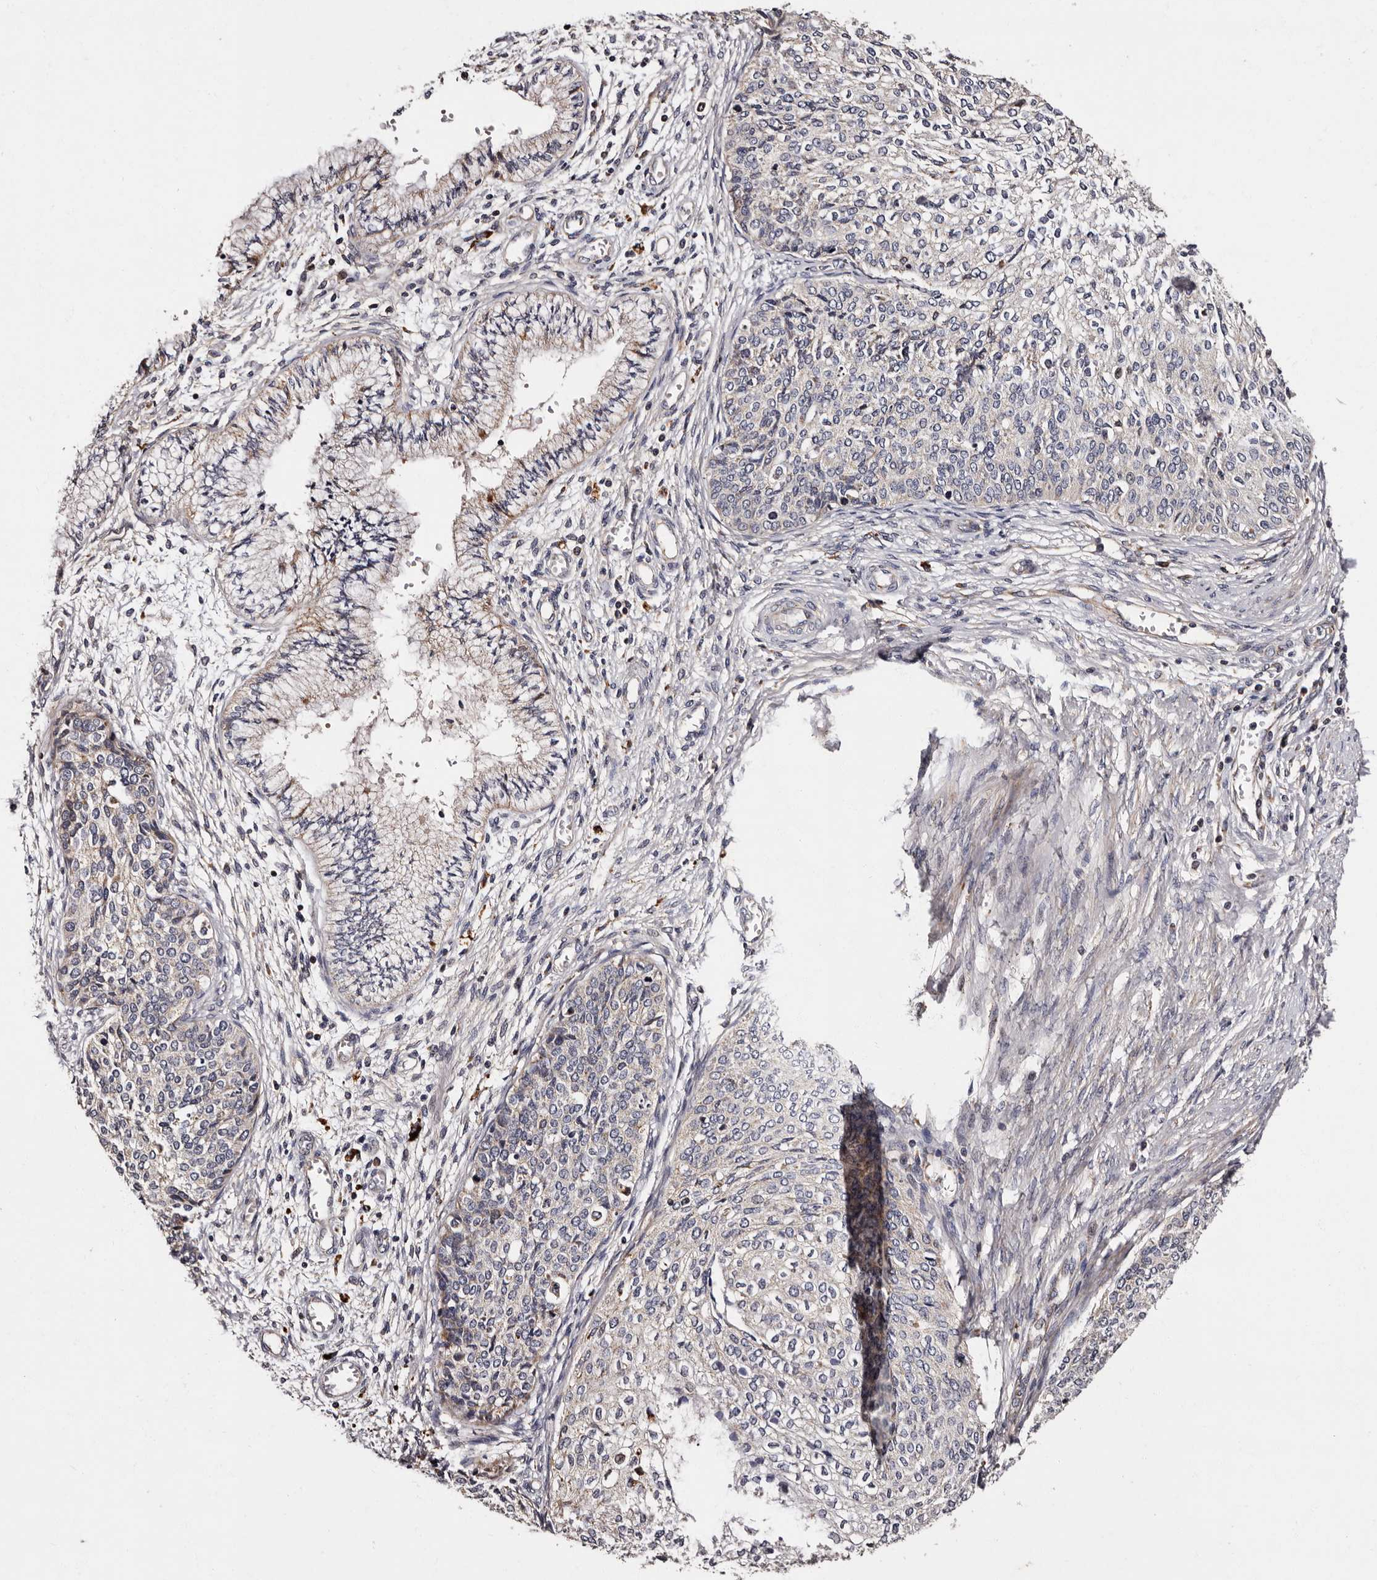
{"staining": {"intensity": "negative", "quantity": "none", "location": "none"}, "tissue": "cervical cancer", "cell_type": "Tumor cells", "image_type": "cancer", "snomed": [{"axis": "morphology", "description": "Squamous cell carcinoma, NOS"}, {"axis": "topography", "description": "Cervix"}], "caption": "Tumor cells are negative for protein expression in human cervical squamous cell carcinoma.", "gene": "ADCK5", "patient": {"sex": "female", "age": 37}}